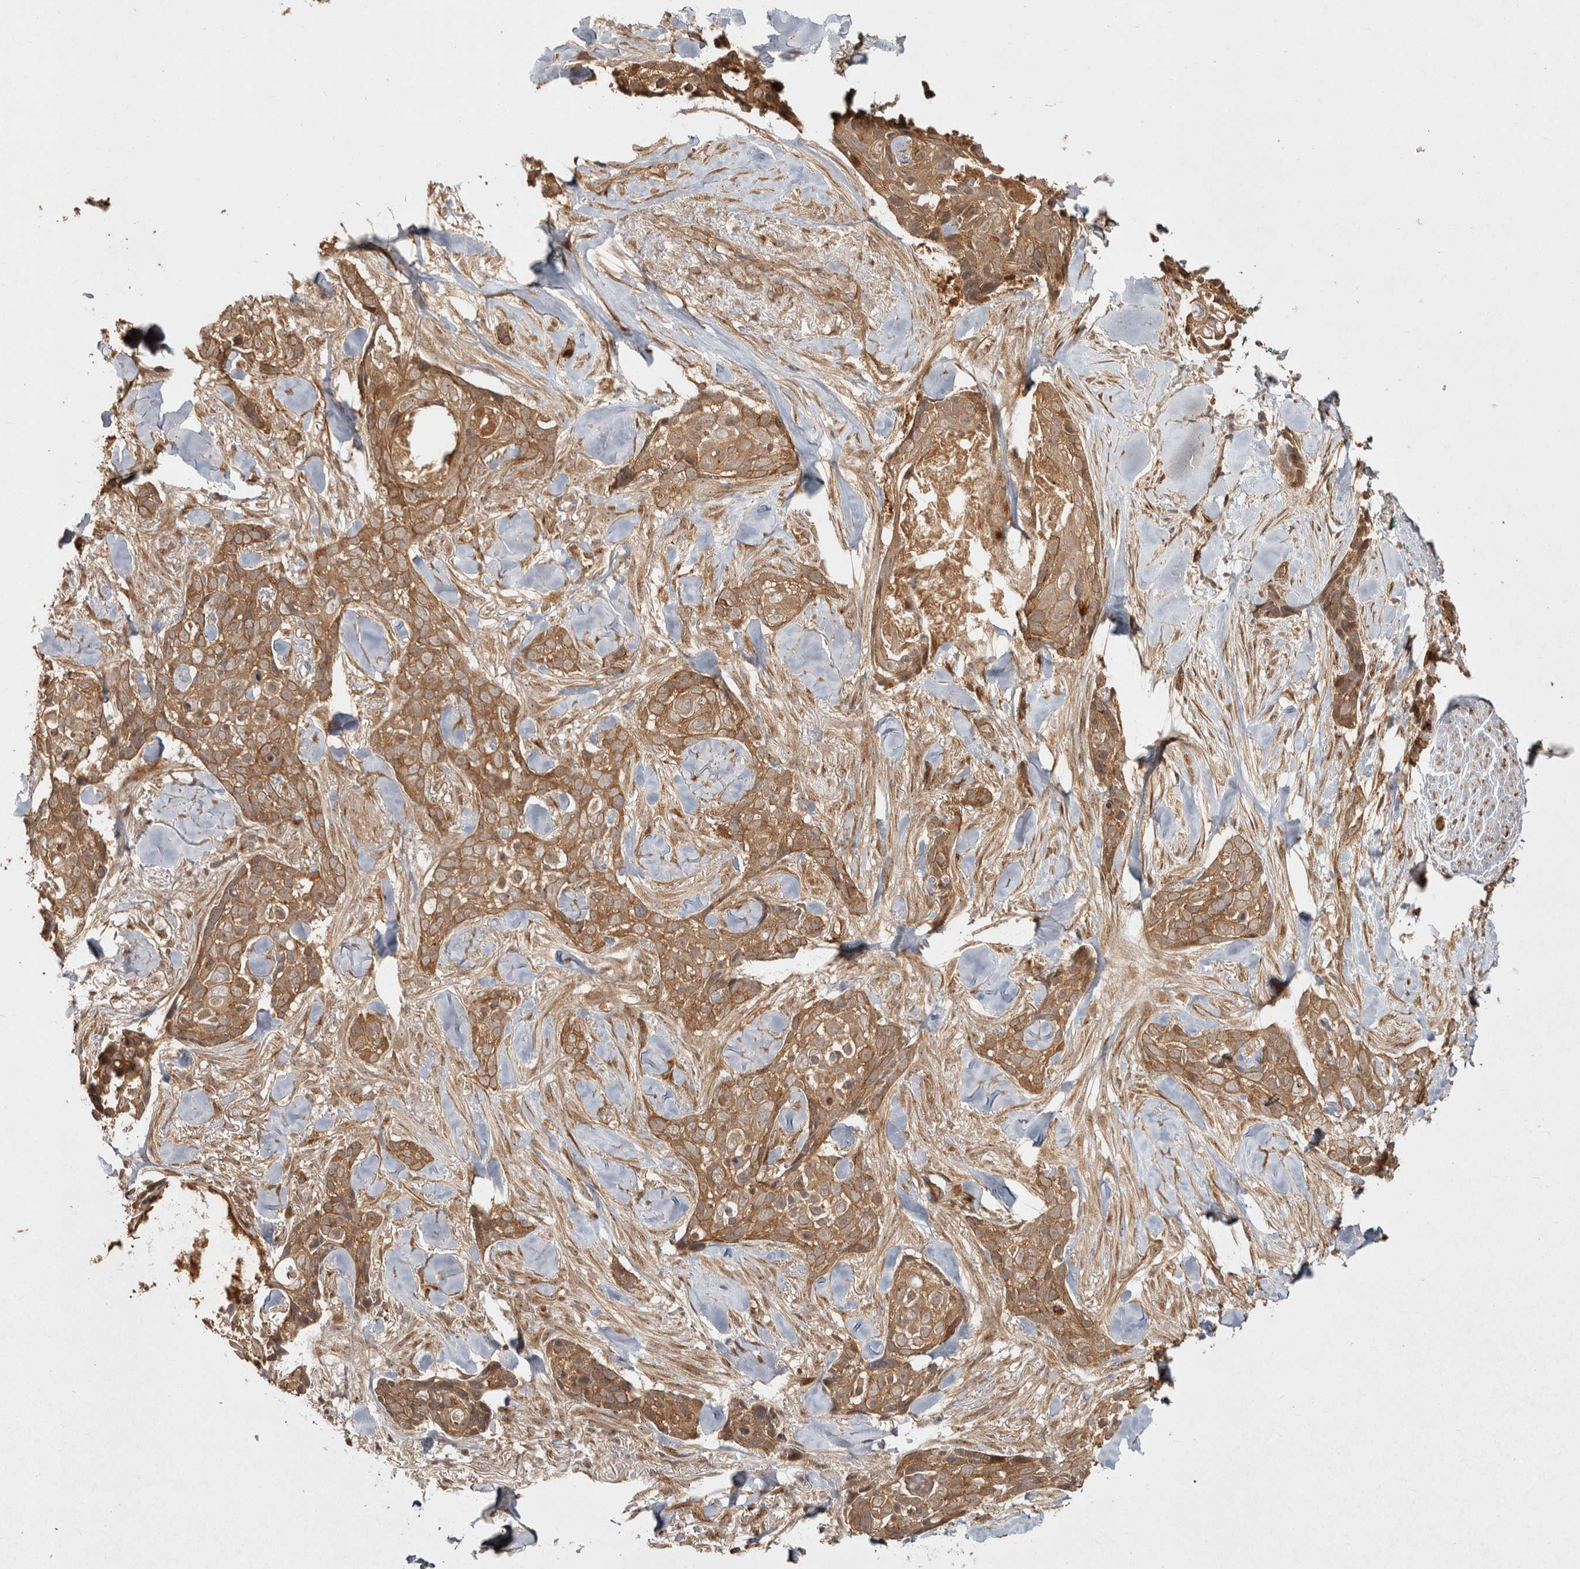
{"staining": {"intensity": "moderate", "quantity": ">75%", "location": "cytoplasmic/membranous"}, "tissue": "skin cancer", "cell_type": "Tumor cells", "image_type": "cancer", "snomed": [{"axis": "morphology", "description": "Basal cell carcinoma"}, {"axis": "topography", "description": "Skin"}], "caption": "Human skin basal cell carcinoma stained for a protein (brown) exhibits moderate cytoplasmic/membranous positive positivity in about >75% of tumor cells.", "gene": "CAMSAP2", "patient": {"sex": "female", "age": 82}}